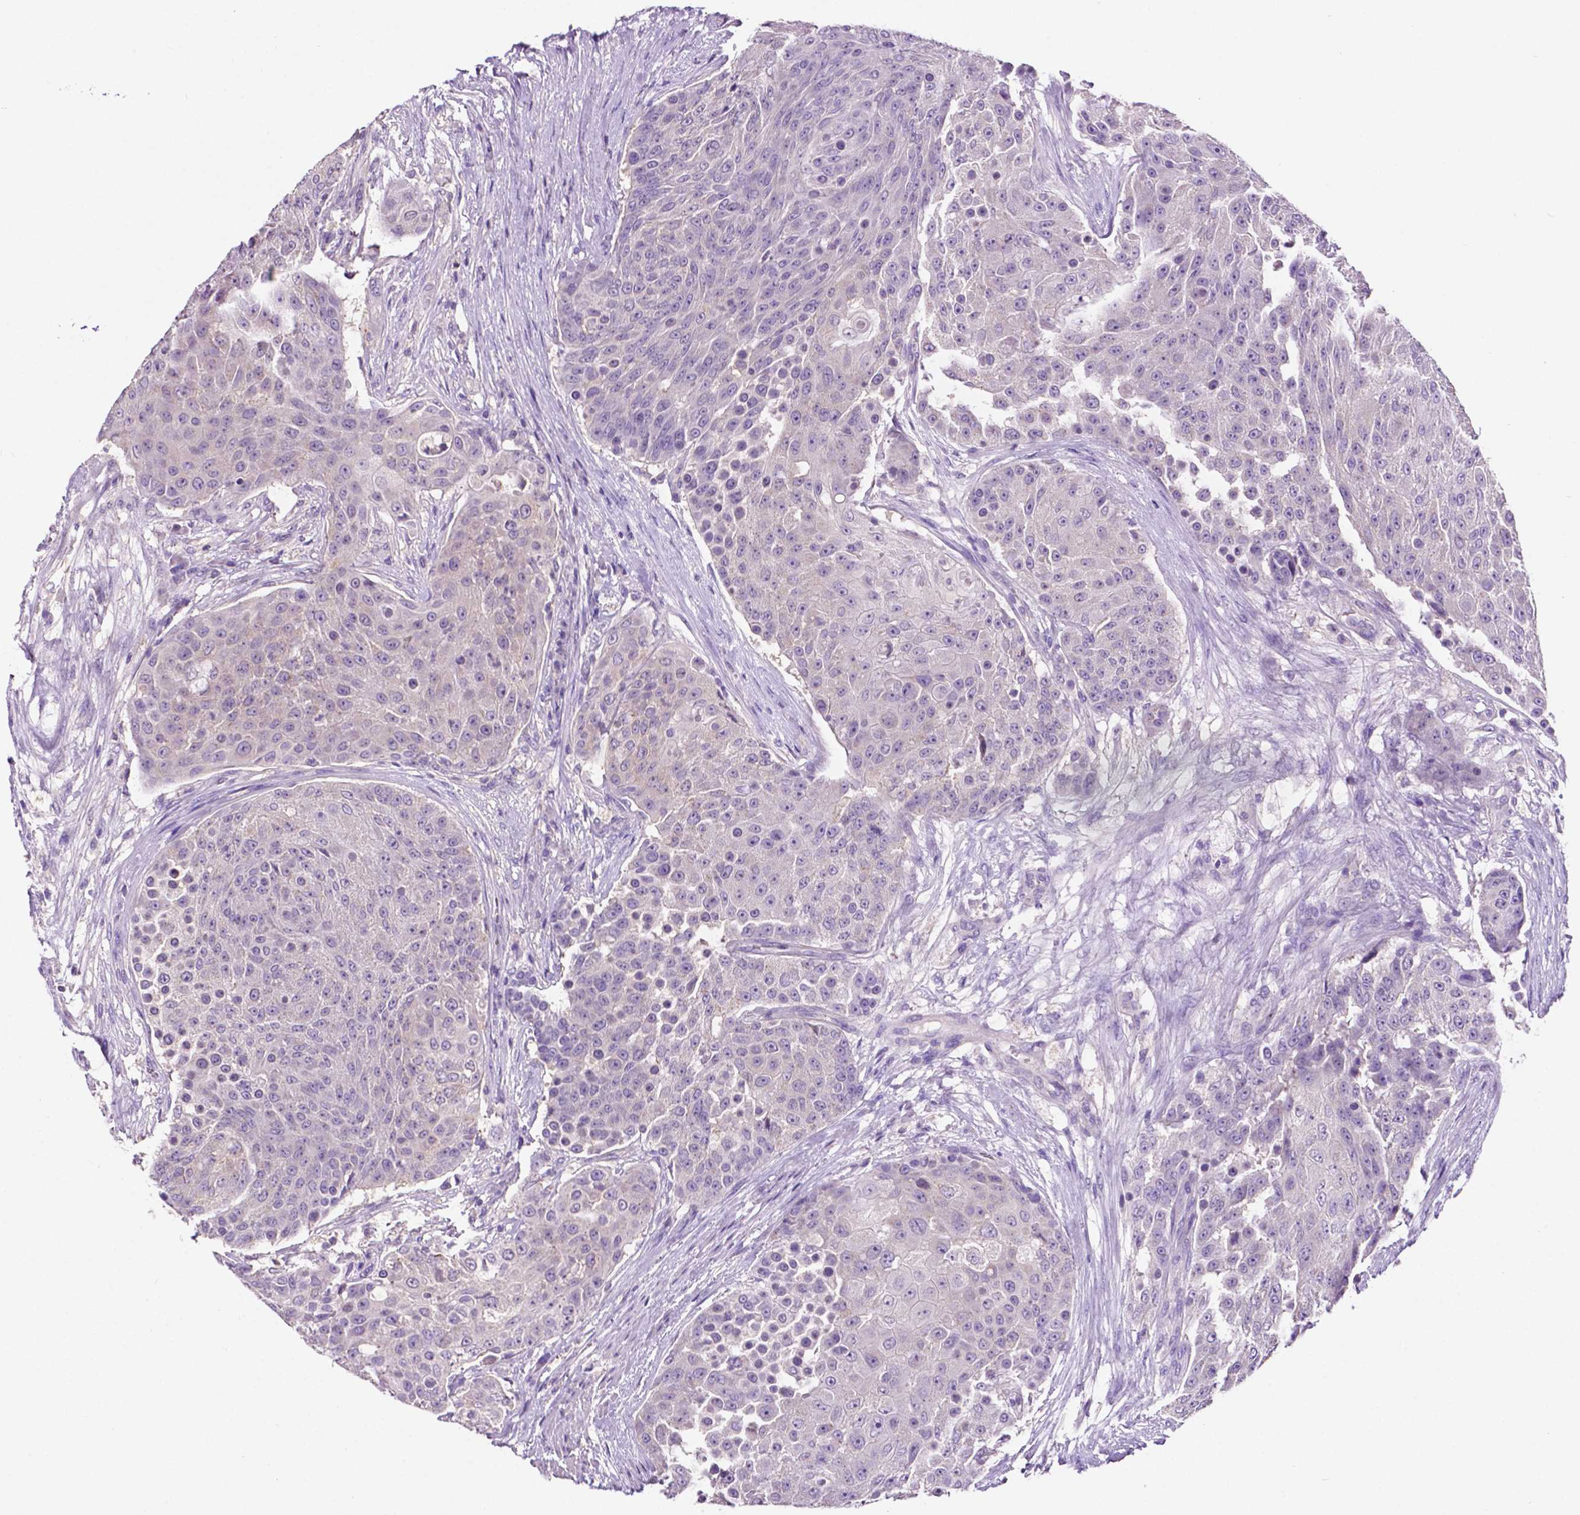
{"staining": {"intensity": "negative", "quantity": "none", "location": "none"}, "tissue": "urothelial cancer", "cell_type": "Tumor cells", "image_type": "cancer", "snomed": [{"axis": "morphology", "description": "Urothelial carcinoma, High grade"}, {"axis": "topography", "description": "Urinary bladder"}], "caption": "This photomicrograph is of urothelial cancer stained with IHC to label a protein in brown with the nuclei are counter-stained blue. There is no positivity in tumor cells.", "gene": "PRPS2", "patient": {"sex": "female", "age": 63}}